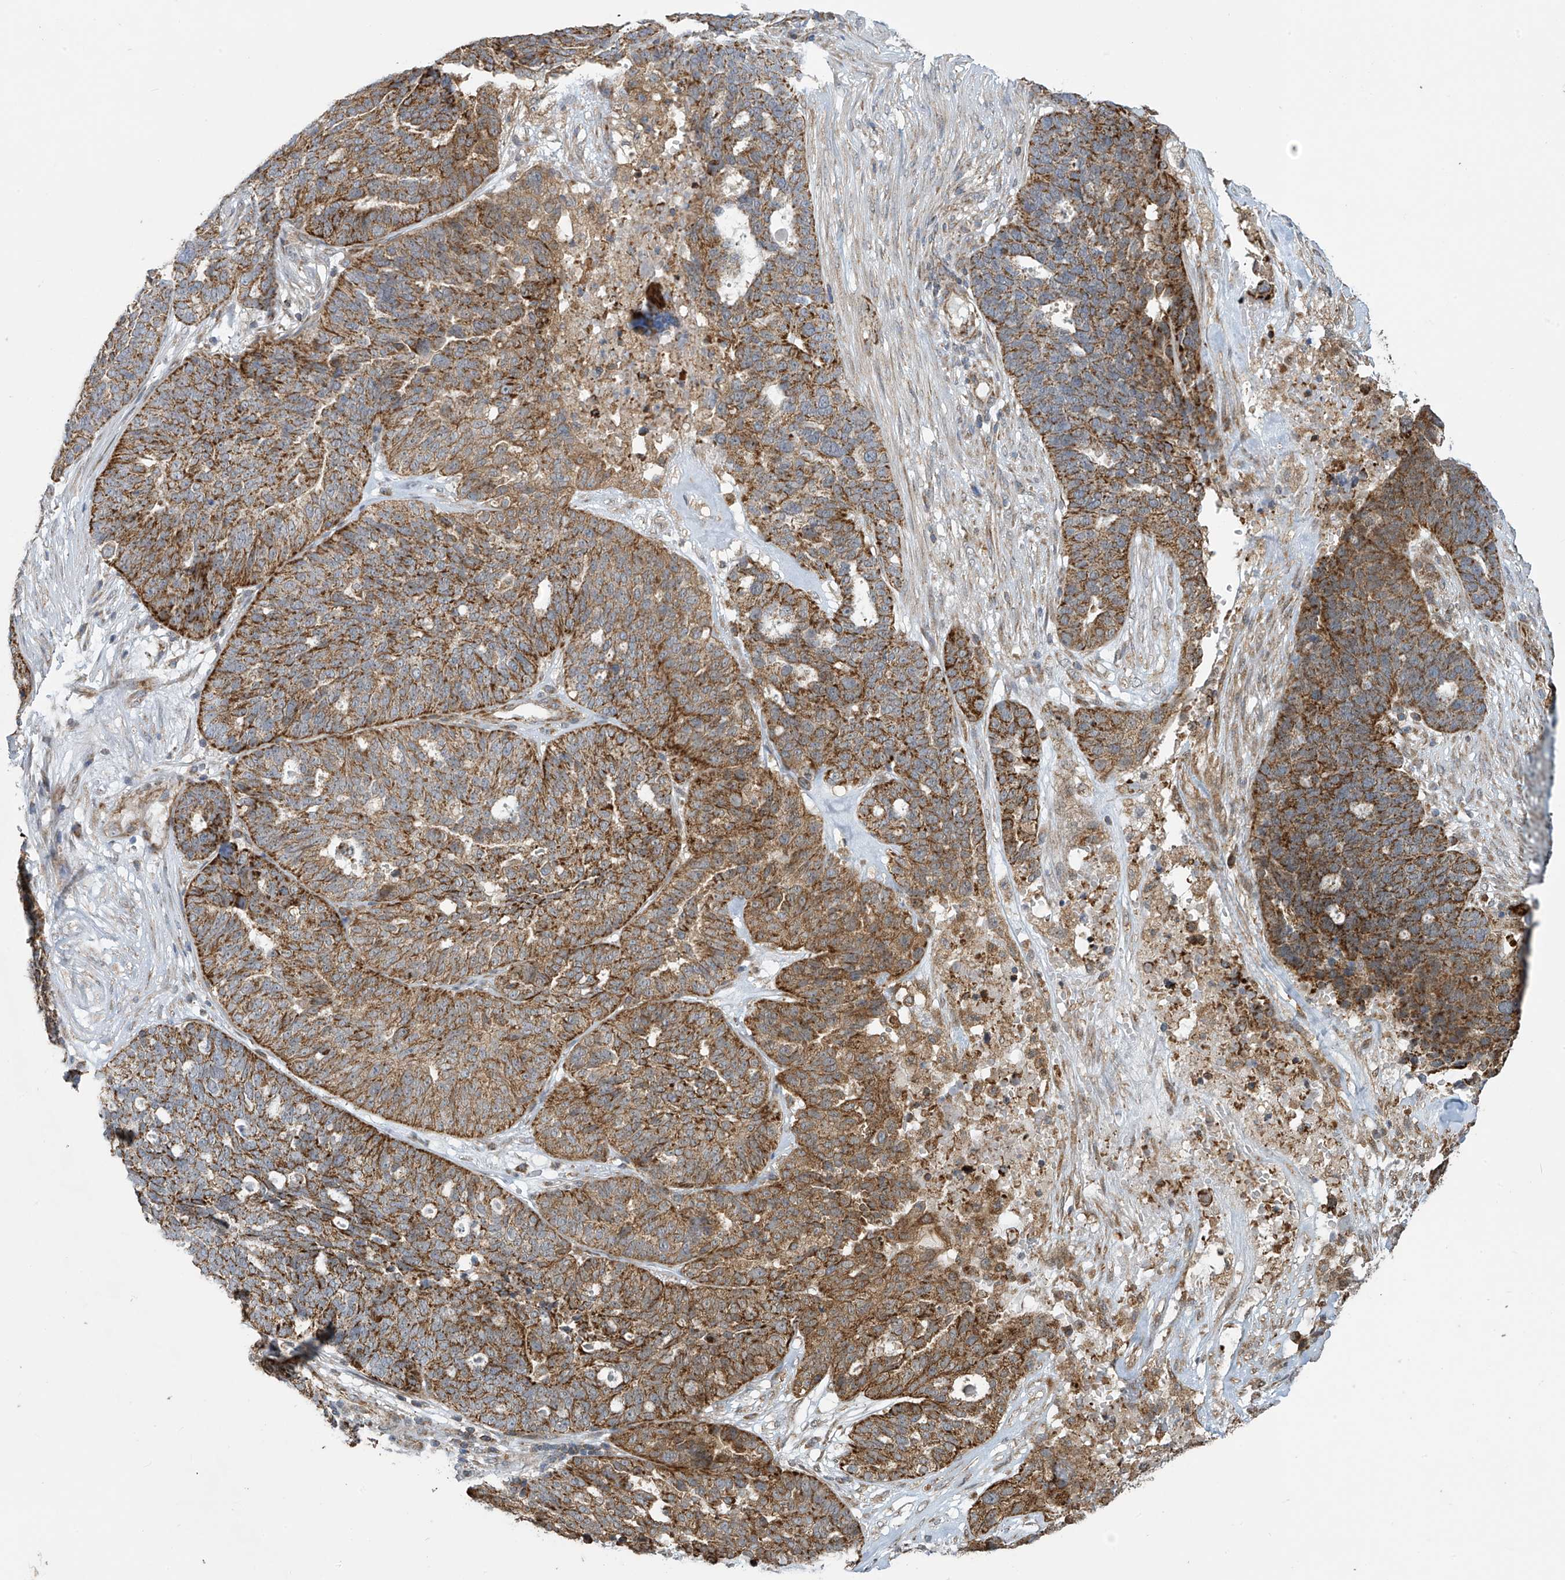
{"staining": {"intensity": "moderate", "quantity": ">75%", "location": "cytoplasmic/membranous"}, "tissue": "ovarian cancer", "cell_type": "Tumor cells", "image_type": "cancer", "snomed": [{"axis": "morphology", "description": "Cystadenocarcinoma, serous, NOS"}, {"axis": "topography", "description": "Ovary"}], "caption": "The micrograph displays staining of ovarian serous cystadenocarcinoma, revealing moderate cytoplasmic/membranous protein expression (brown color) within tumor cells. The staining was performed using DAB to visualize the protein expression in brown, while the nuclei were stained in blue with hematoxylin (Magnification: 20x).", "gene": "METTL6", "patient": {"sex": "female", "age": 59}}